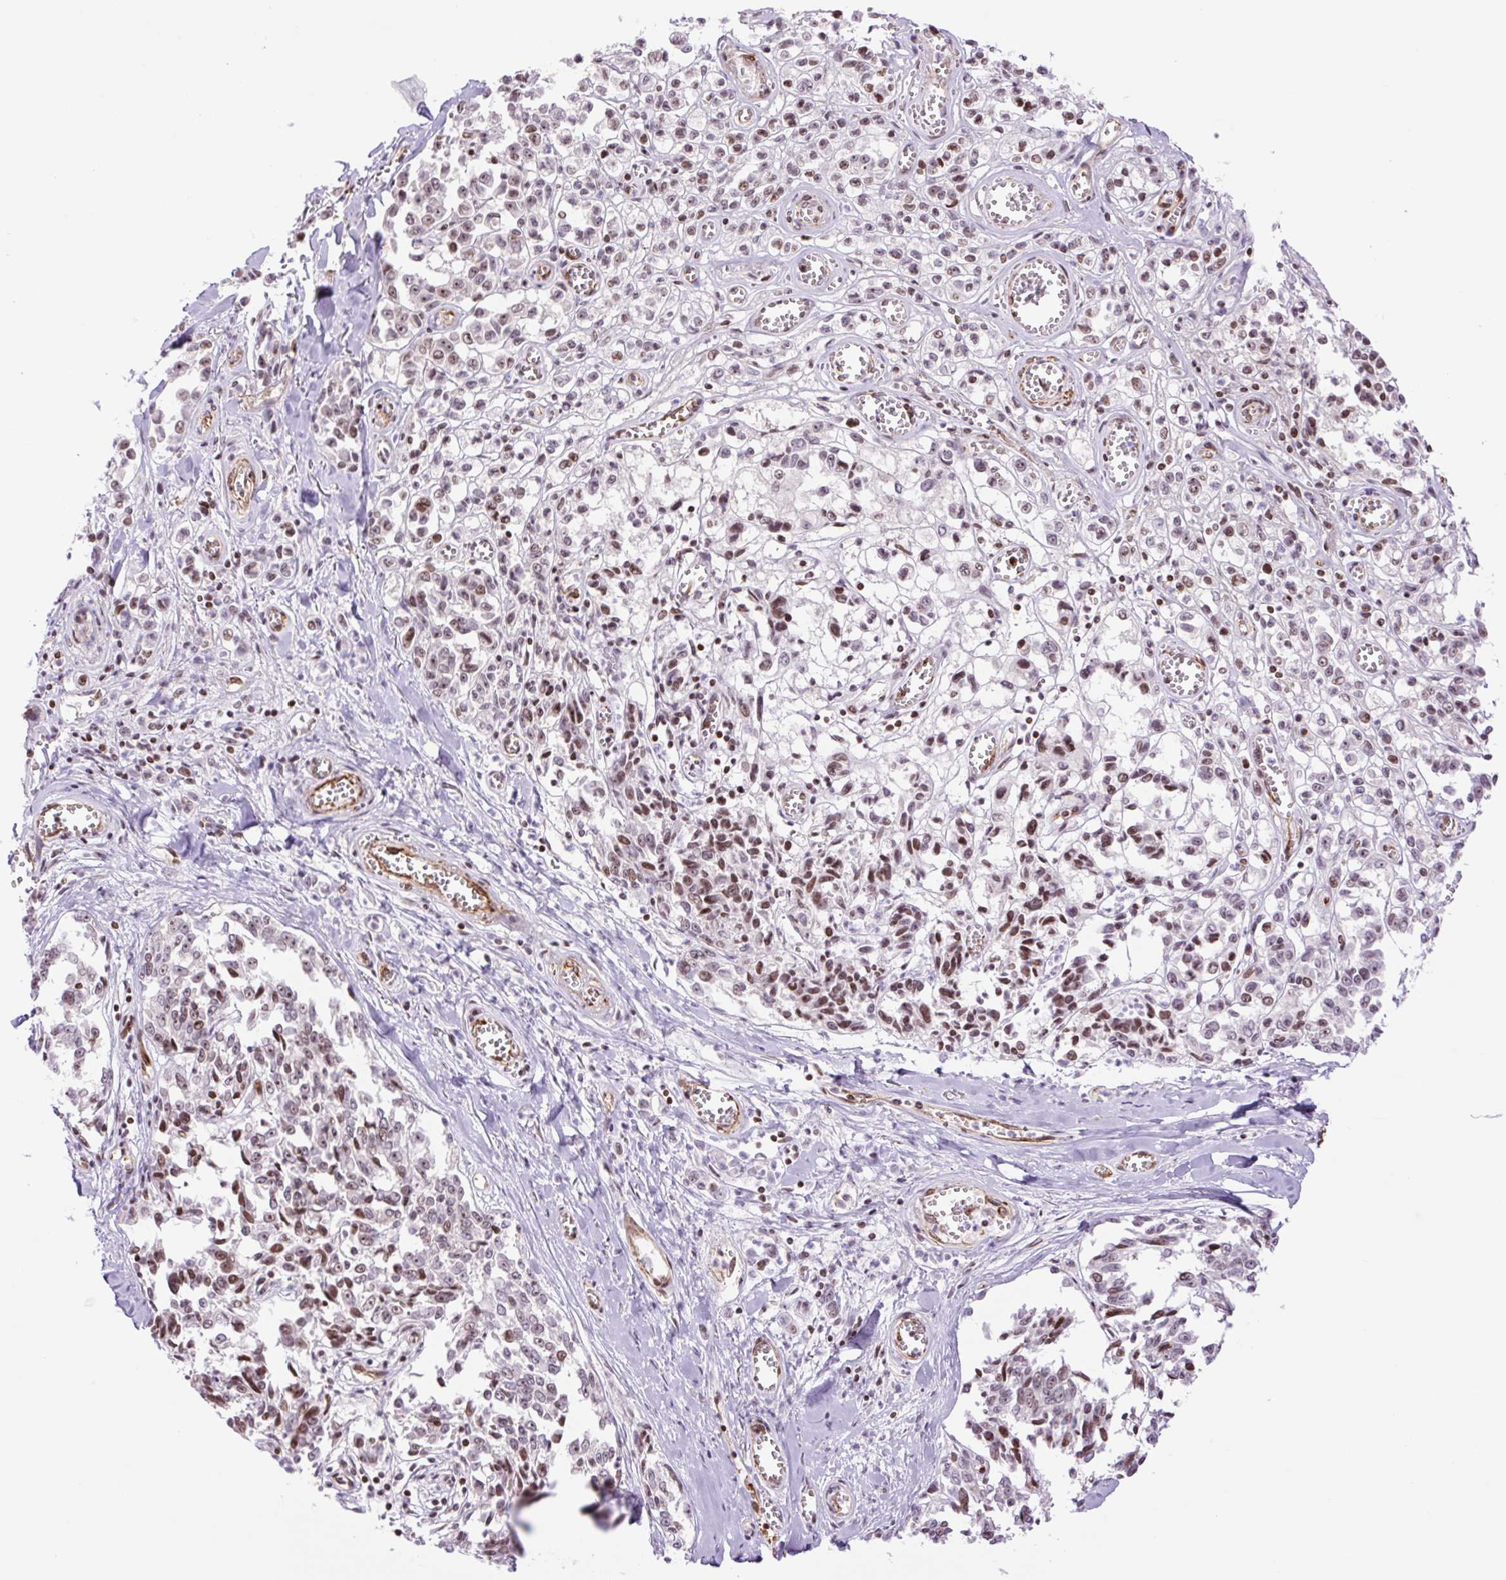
{"staining": {"intensity": "moderate", "quantity": ">75%", "location": "nuclear"}, "tissue": "melanoma", "cell_type": "Tumor cells", "image_type": "cancer", "snomed": [{"axis": "morphology", "description": "Malignant melanoma, NOS"}, {"axis": "topography", "description": "Skin"}], "caption": "IHC of malignant melanoma shows medium levels of moderate nuclear staining in approximately >75% of tumor cells. (DAB IHC, brown staining for protein, blue staining for nuclei).", "gene": "ZNF417", "patient": {"sex": "female", "age": 64}}